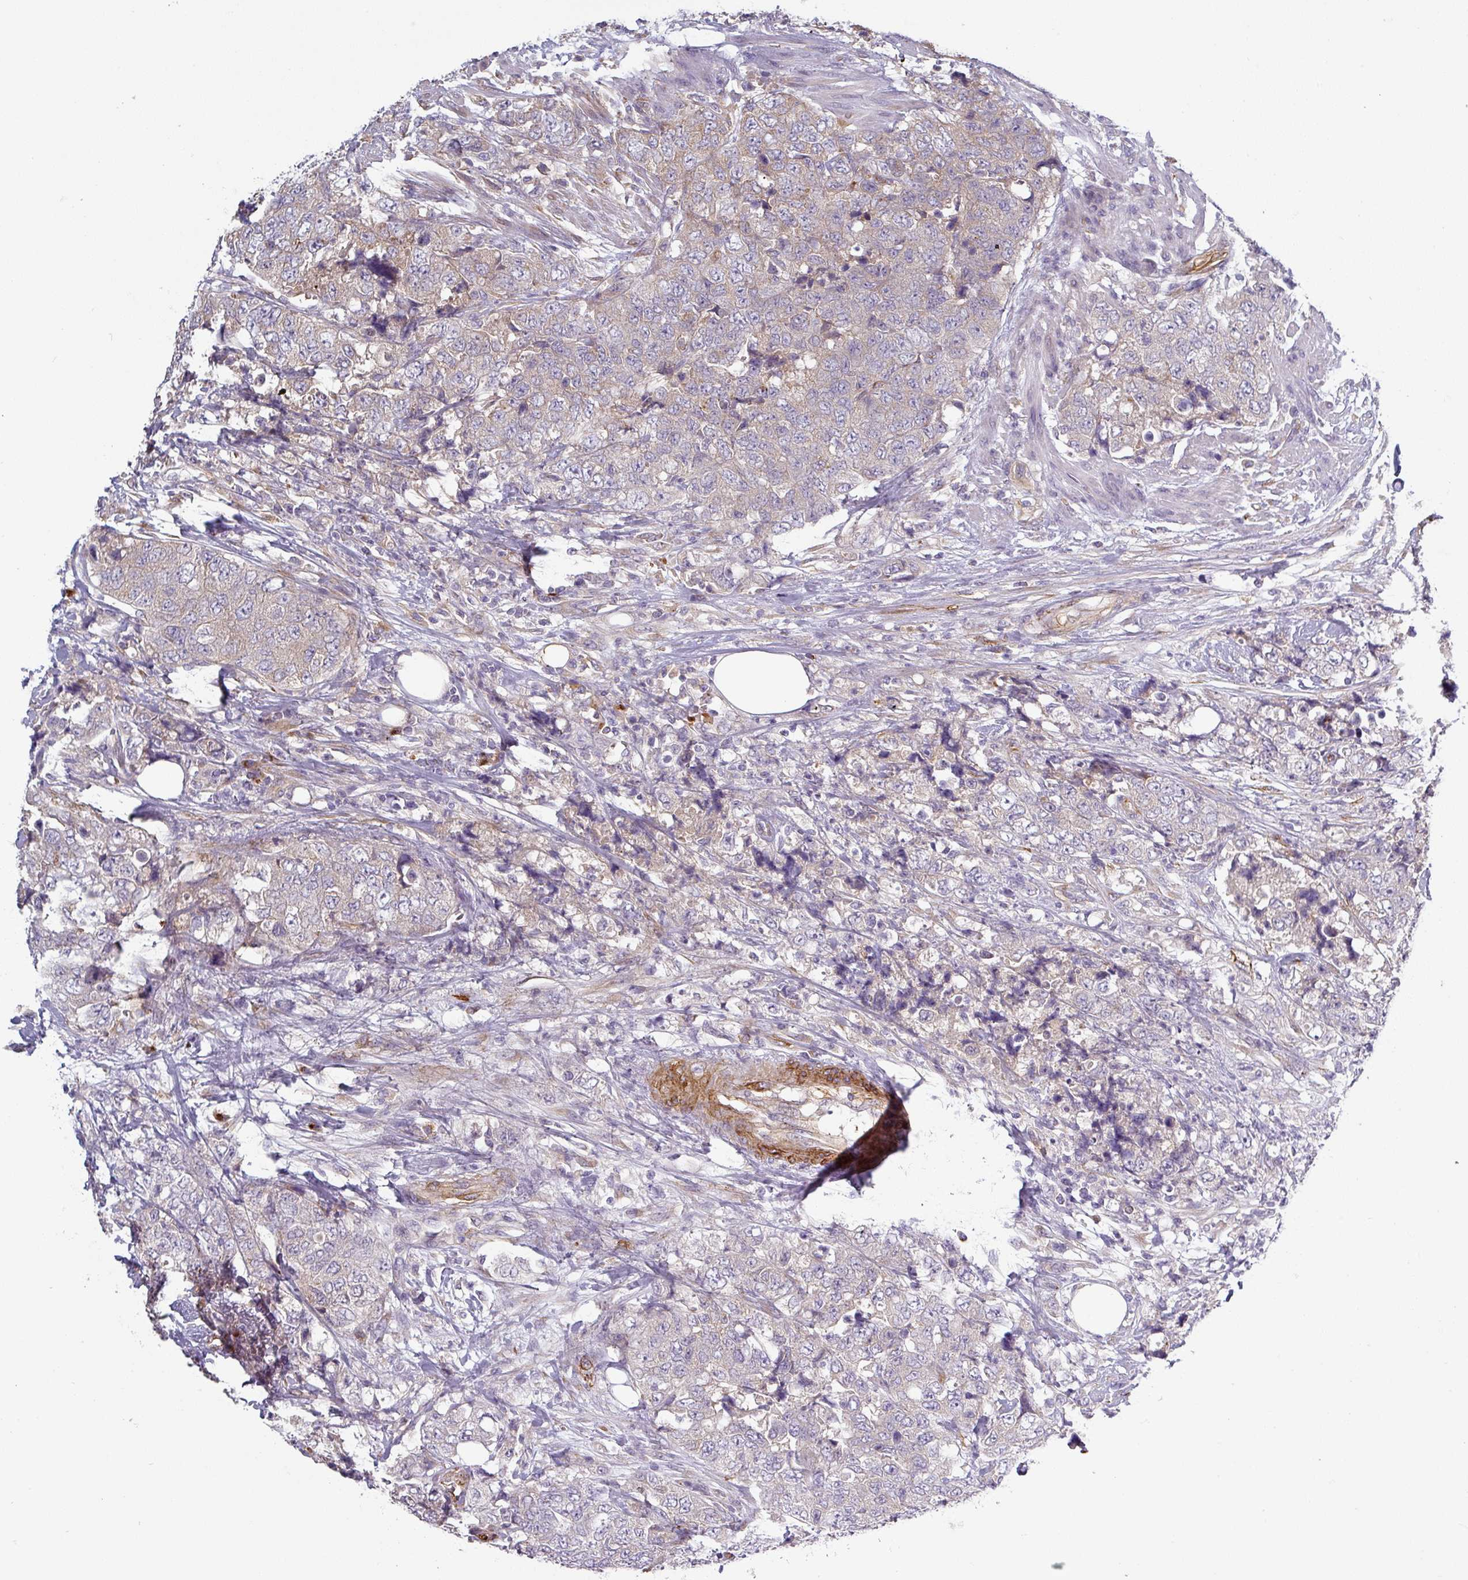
{"staining": {"intensity": "weak", "quantity": "<25%", "location": "cytoplasmic/membranous"}, "tissue": "urothelial cancer", "cell_type": "Tumor cells", "image_type": "cancer", "snomed": [{"axis": "morphology", "description": "Urothelial carcinoma, High grade"}, {"axis": "topography", "description": "Urinary bladder"}], "caption": "High-grade urothelial carcinoma stained for a protein using IHC demonstrates no staining tumor cells.", "gene": "PRODH2", "patient": {"sex": "female", "age": 78}}